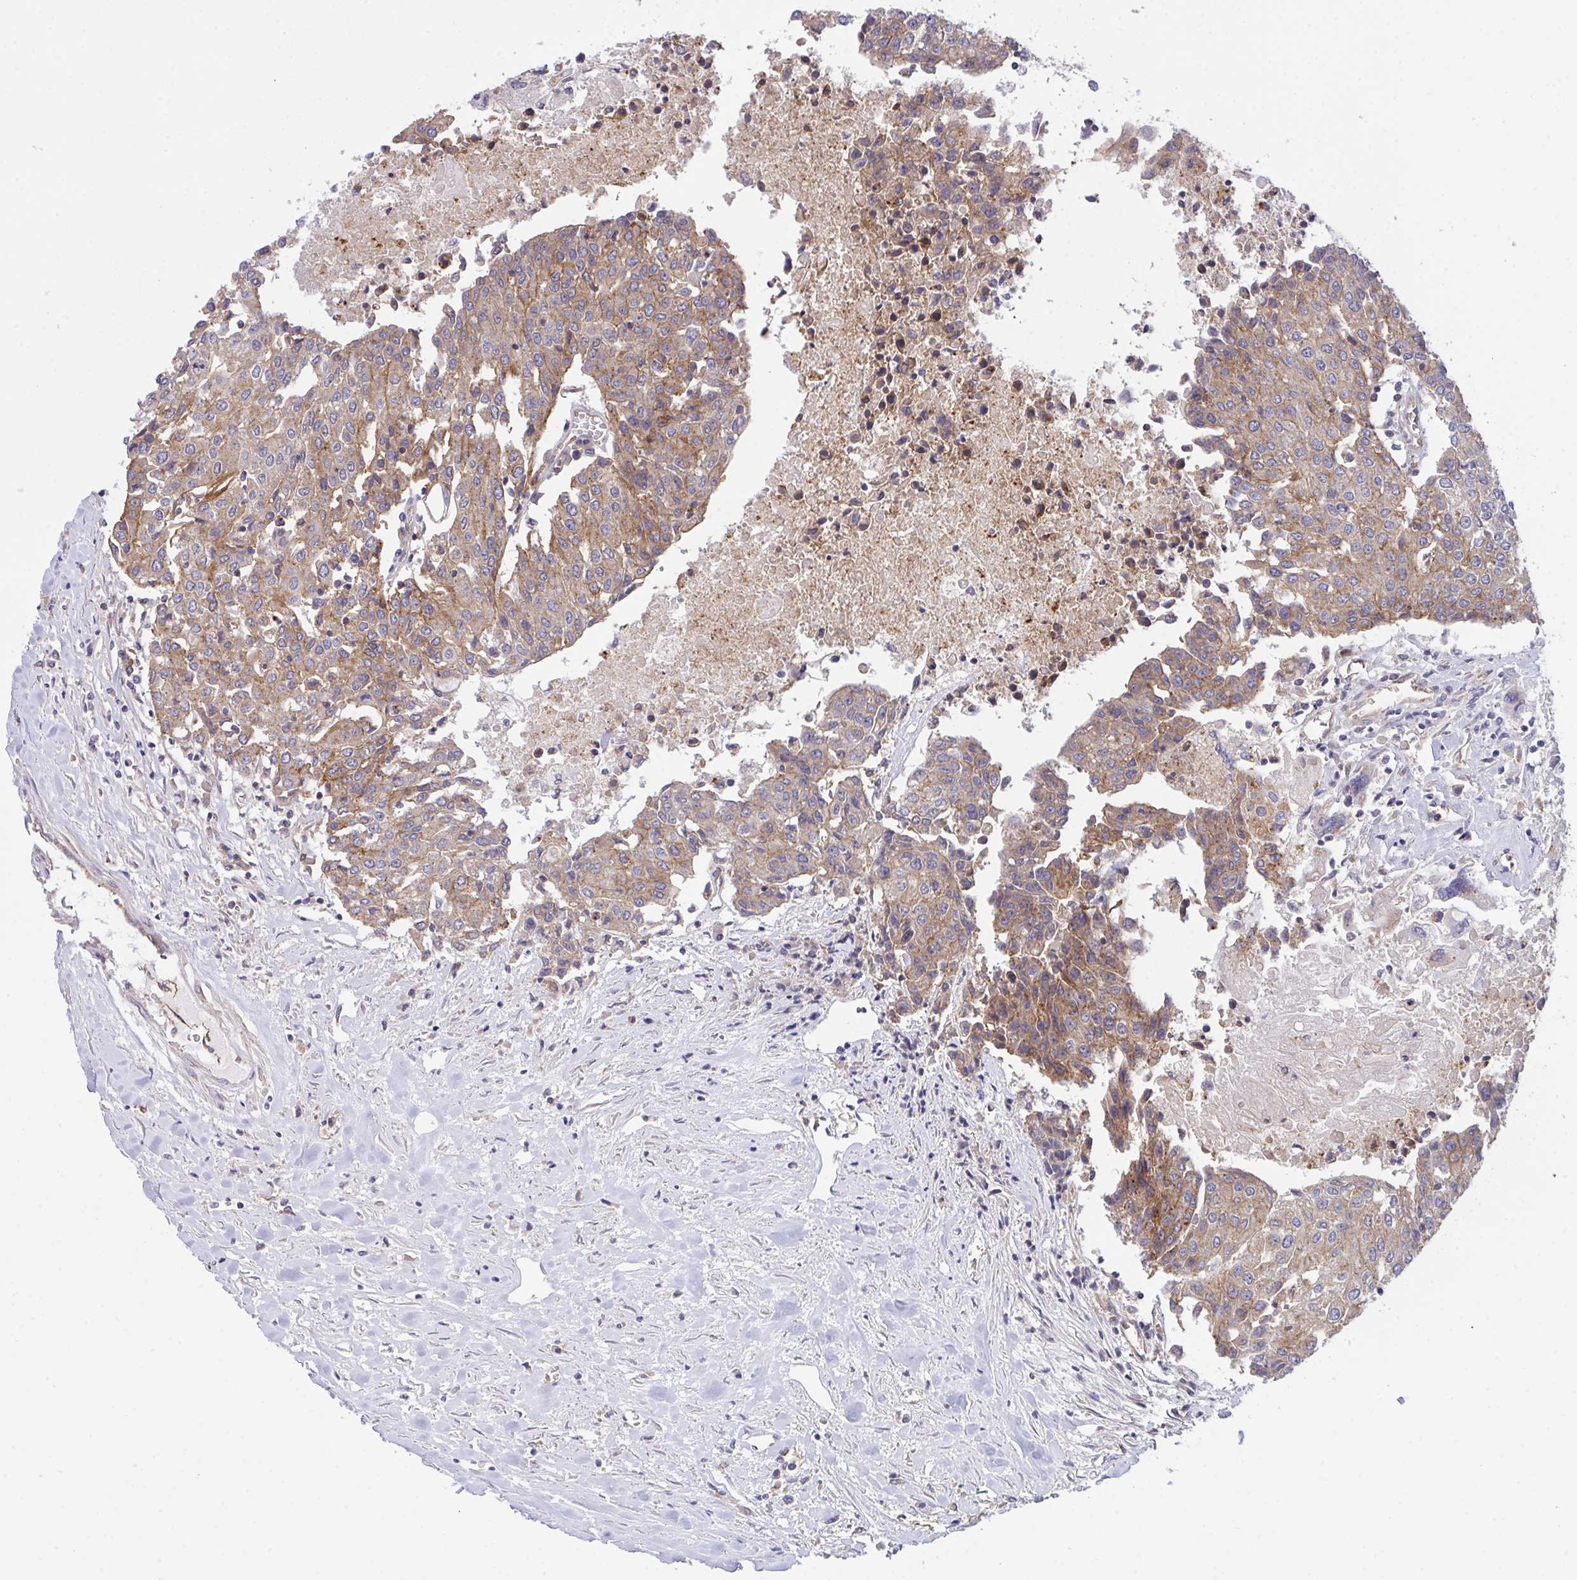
{"staining": {"intensity": "weak", "quantity": "25%-75%", "location": "cytoplasmic/membranous"}, "tissue": "urothelial cancer", "cell_type": "Tumor cells", "image_type": "cancer", "snomed": [{"axis": "morphology", "description": "Urothelial carcinoma, High grade"}, {"axis": "topography", "description": "Urinary bladder"}], "caption": "Immunohistochemical staining of human urothelial cancer reveals weak cytoplasmic/membranous protein staining in approximately 25%-75% of tumor cells.", "gene": "C4orf36", "patient": {"sex": "female", "age": 85}}